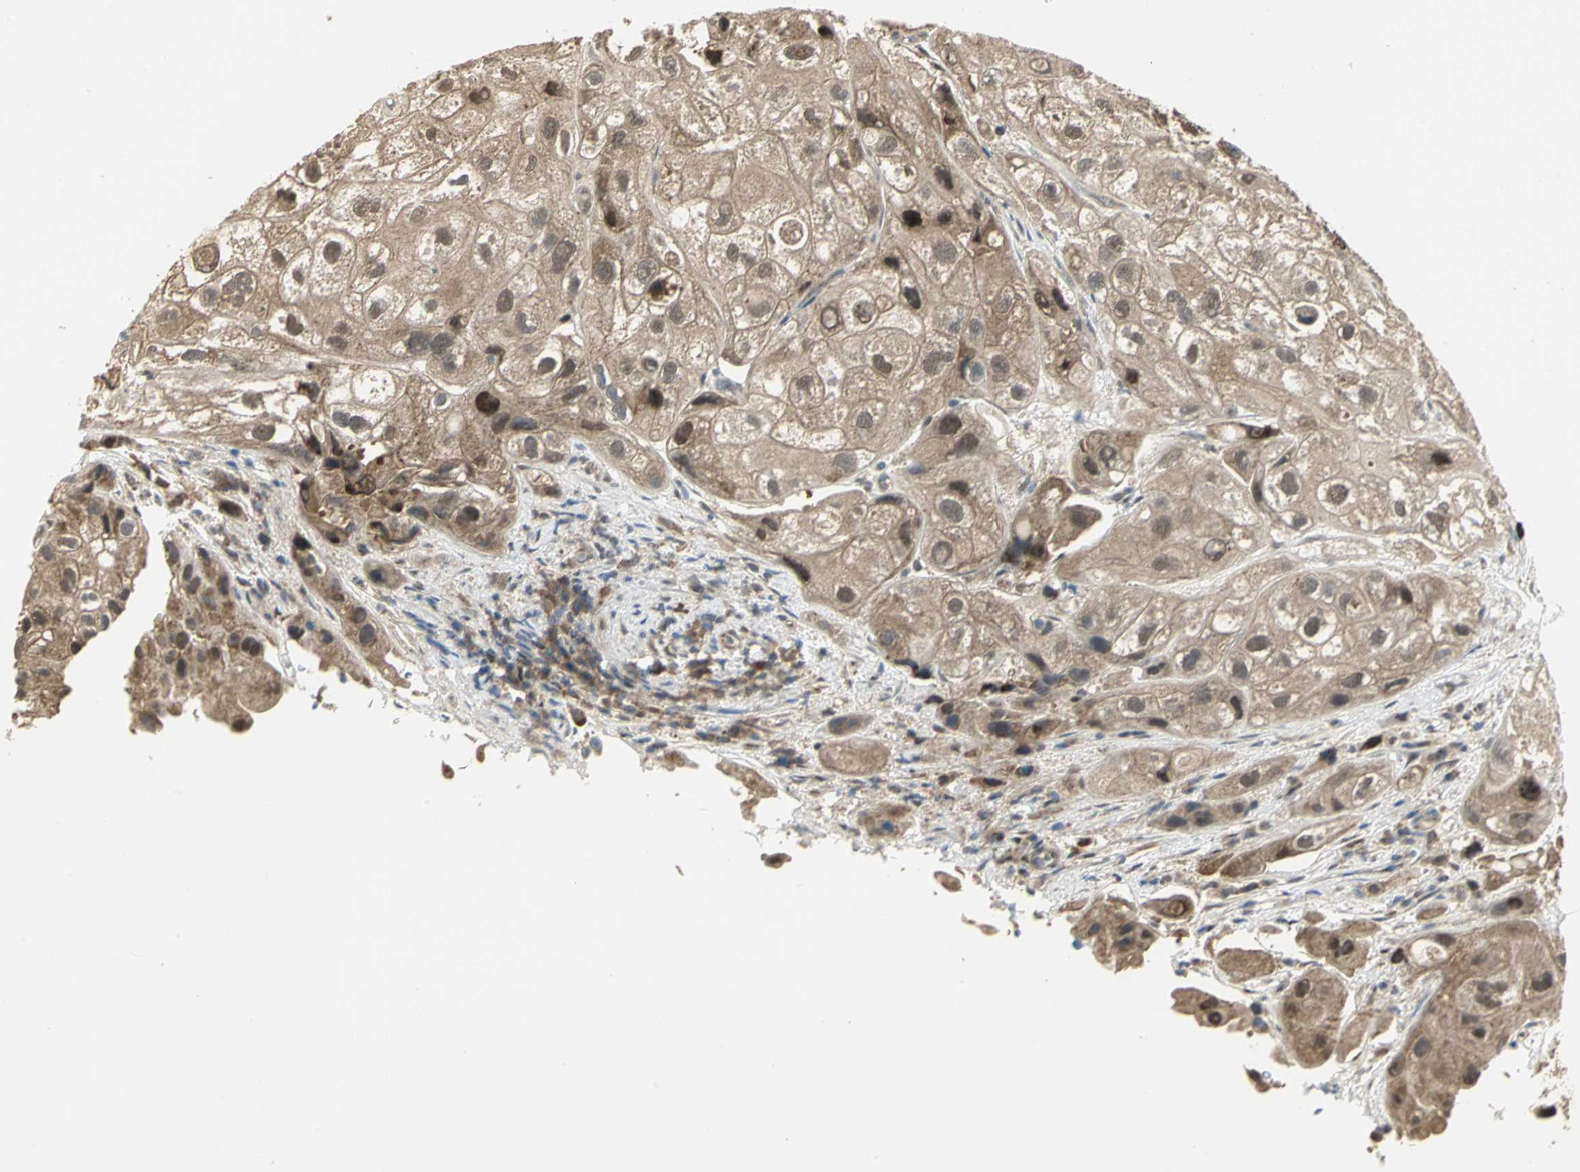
{"staining": {"intensity": "moderate", "quantity": ">75%", "location": "cytoplasmic/membranous,nuclear"}, "tissue": "urothelial cancer", "cell_type": "Tumor cells", "image_type": "cancer", "snomed": [{"axis": "morphology", "description": "Urothelial carcinoma, High grade"}, {"axis": "topography", "description": "Urinary bladder"}], "caption": "The histopathology image shows immunohistochemical staining of urothelial cancer. There is moderate cytoplasmic/membranous and nuclear staining is appreciated in approximately >75% of tumor cells. Using DAB (3,3'-diaminobenzidine) (brown) and hematoxylin (blue) stains, captured at high magnification using brightfield microscopy.", "gene": "PSMC4", "patient": {"sex": "female", "age": 64}}